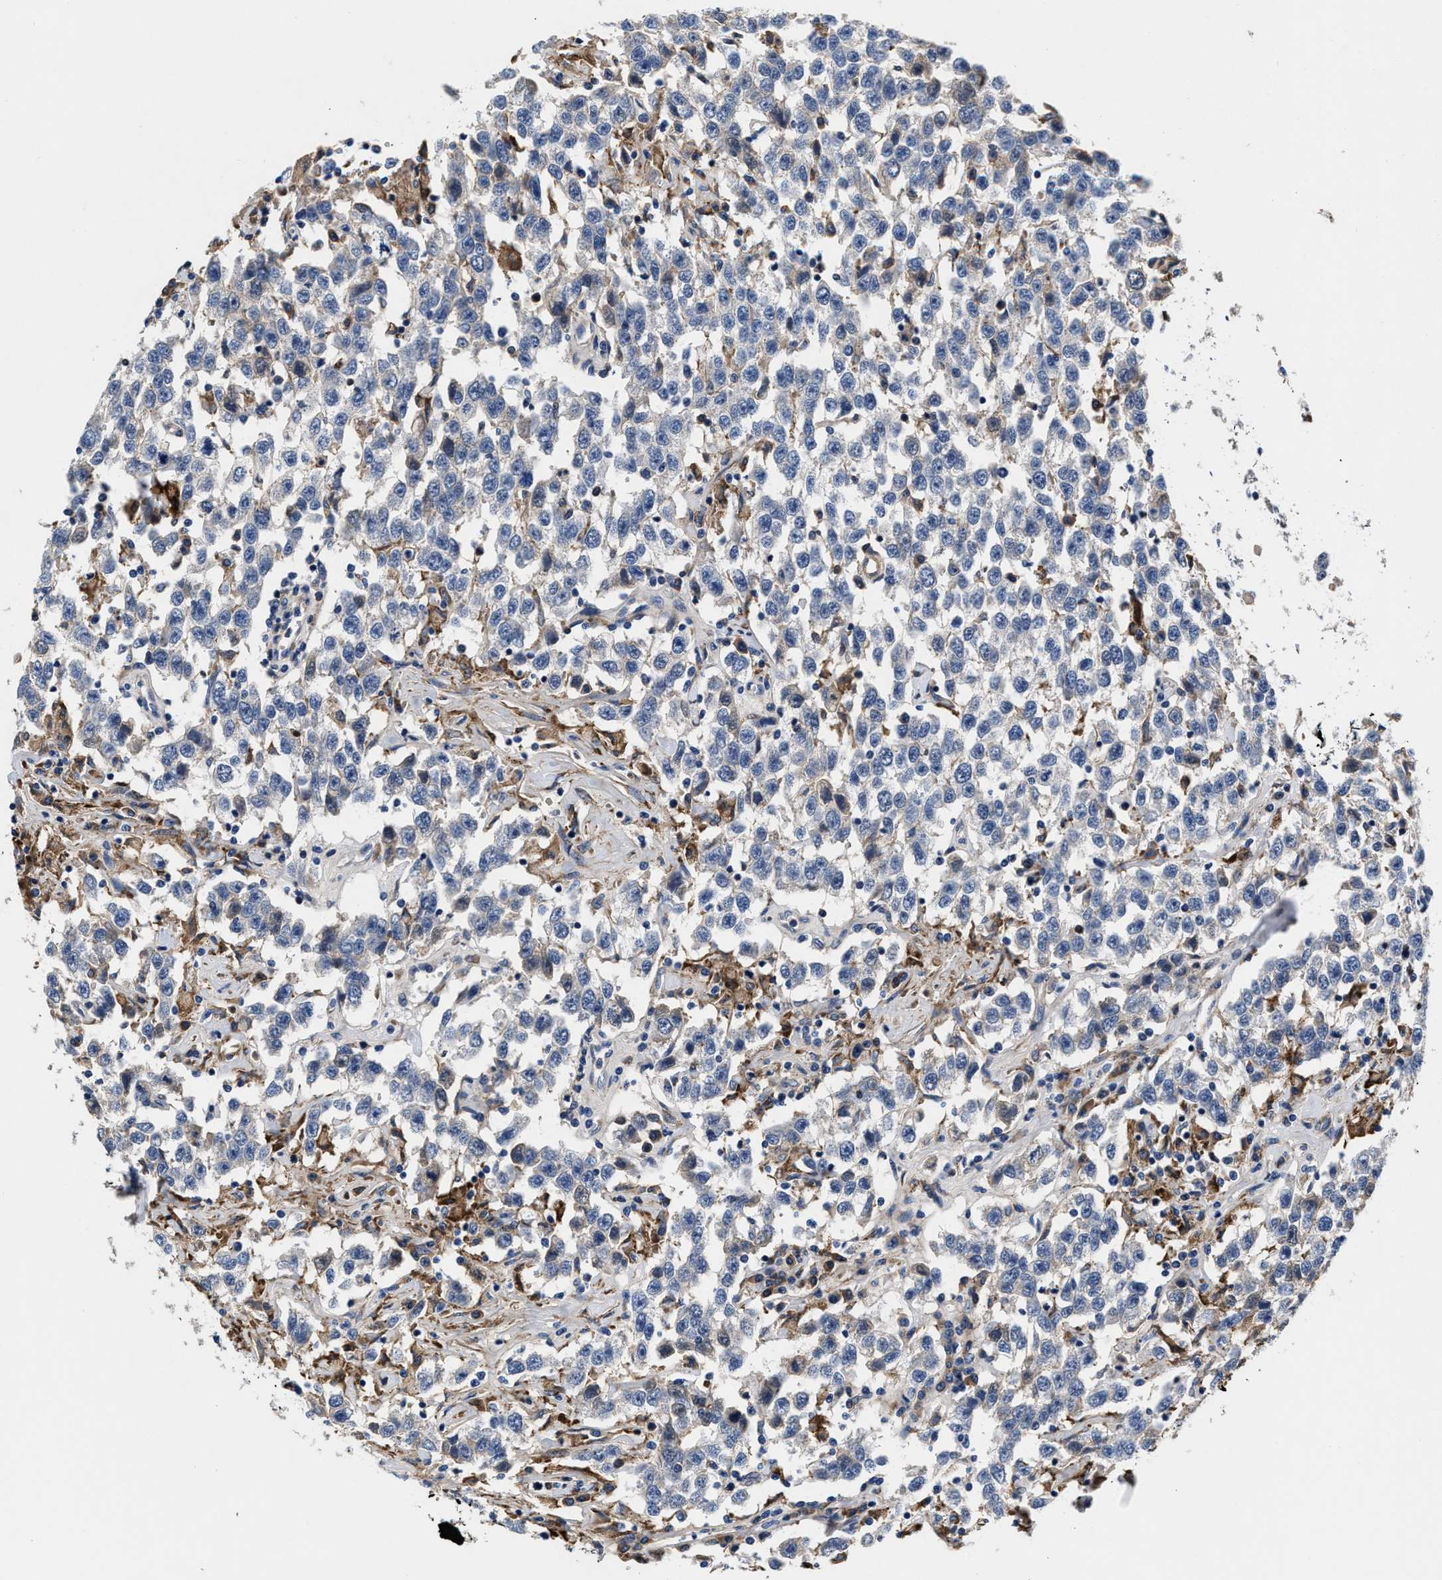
{"staining": {"intensity": "negative", "quantity": "none", "location": "none"}, "tissue": "testis cancer", "cell_type": "Tumor cells", "image_type": "cancer", "snomed": [{"axis": "morphology", "description": "Seminoma, NOS"}, {"axis": "topography", "description": "Testis"}], "caption": "This is a histopathology image of immunohistochemistry (IHC) staining of testis cancer (seminoma), which shows no positivity in tumor cells.", "gene": "SLC12A2", "patient": {"sex": "male", "age": 41}}